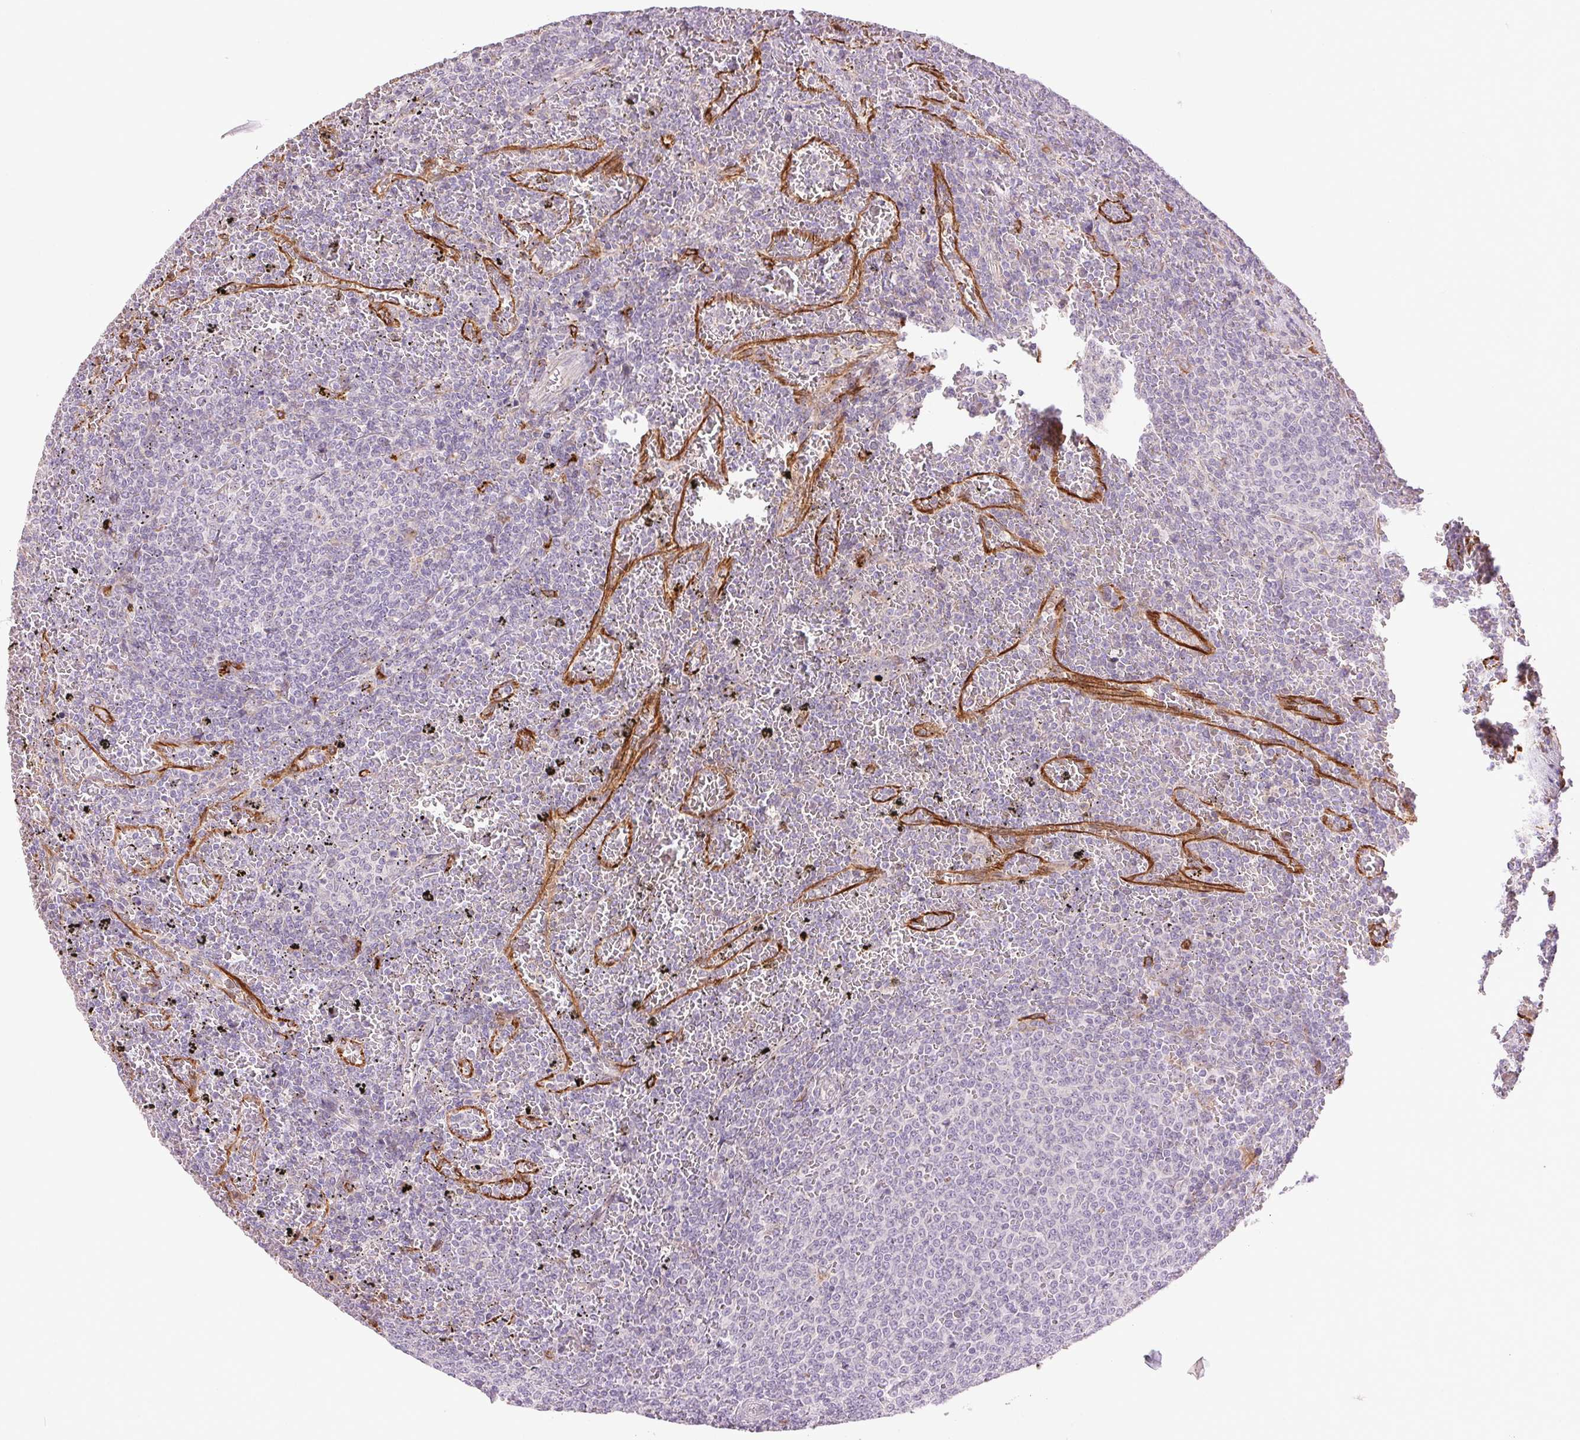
{"staining": {"intensity": "negative", "quantity": "none", "location": "none"}, "tissue": "lymphoma", "cell_type": "Tumor cells", "image_type": "cancer", "snomed": [{"axis": "morphology", "description": "Malignant lymphoma, non-Hodgkin's type, Low grade"}, {"axis": "topography", "description": "Spleen"}], "caption": "A histopathology image of human lymphoma is negative for staining in tumor cells.", "gene": "METTL17", "patient": {"sex": "female", "age": 77}}